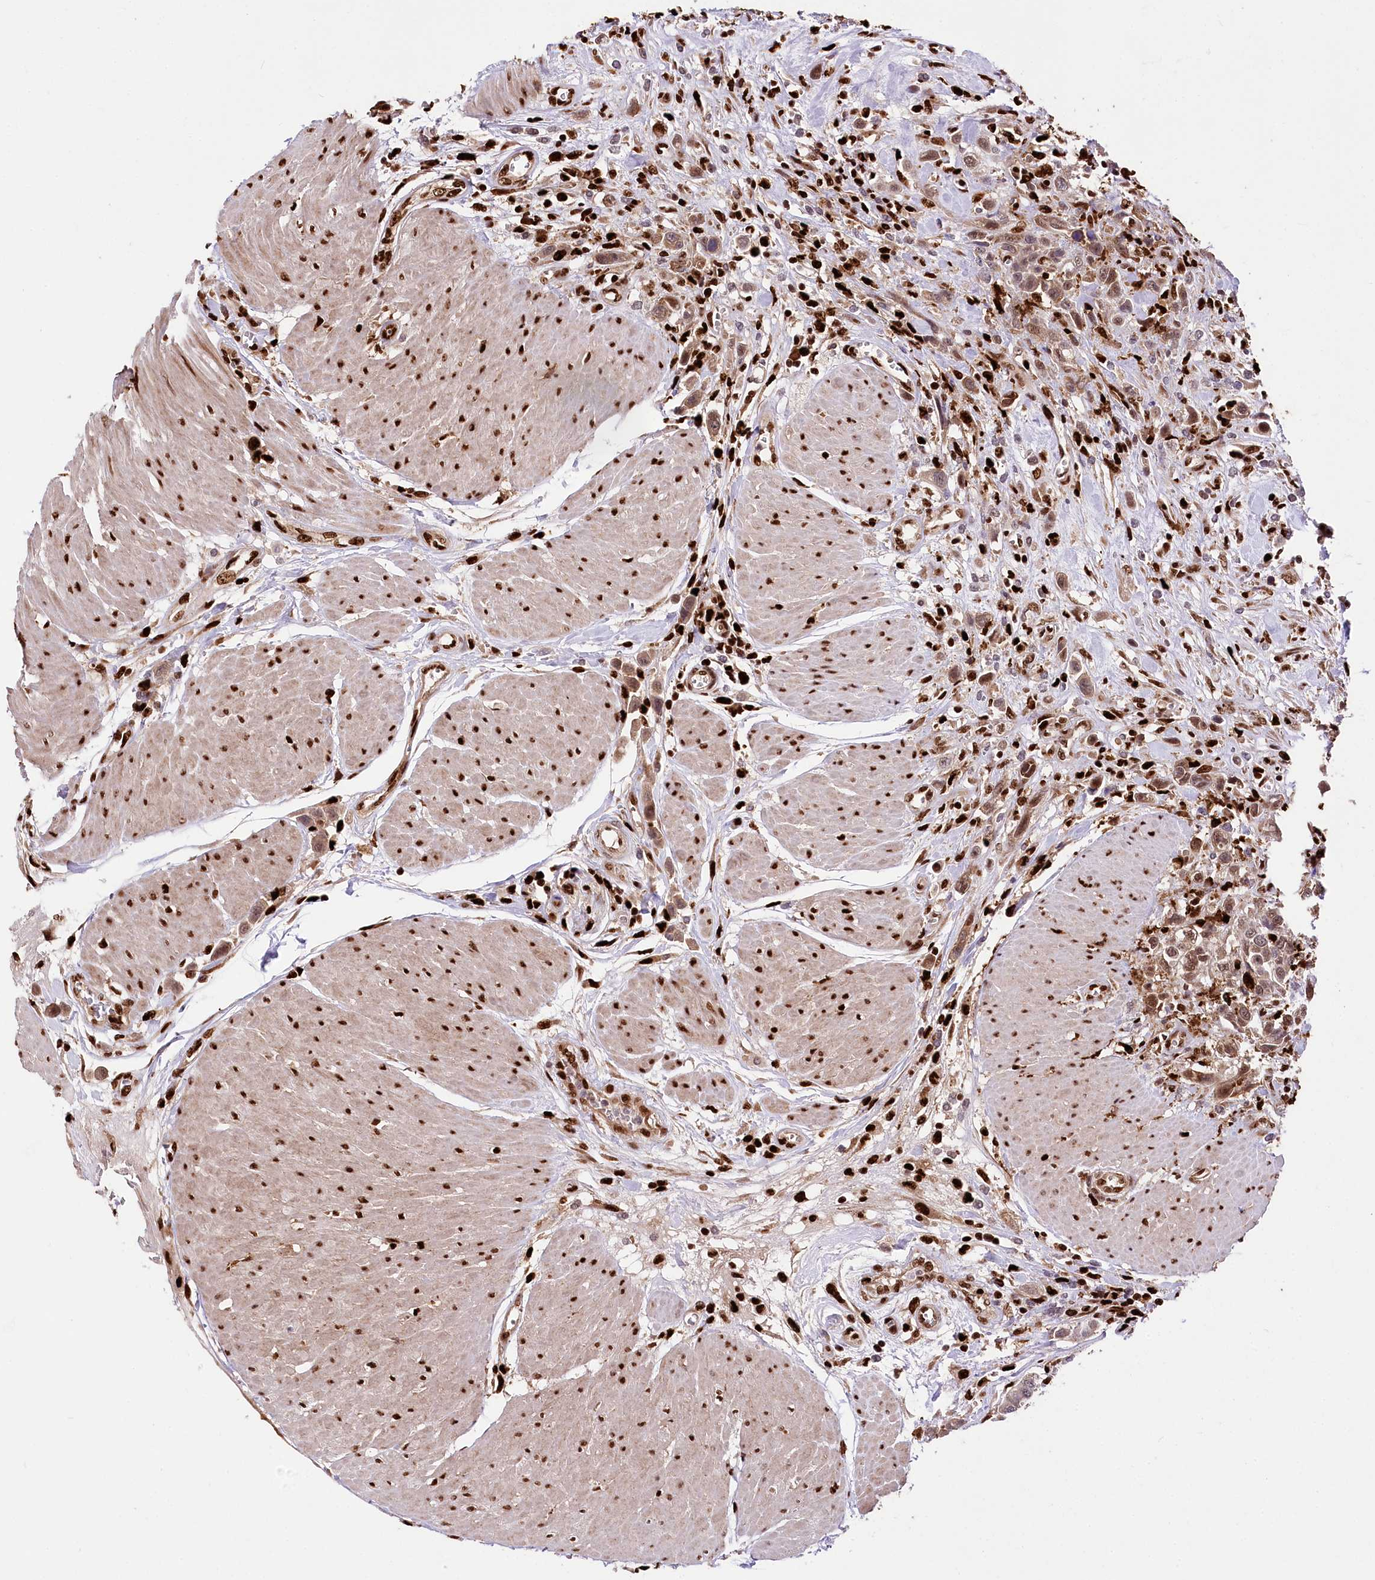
{"staining": {"intensity": "strong", "quantity": ">75%", "location": "nuclear"}, "tissue": "urothelial cancer", "cell_type": "Tumor cells", "image_type": "cancer", "snomed": [{"axis": "morphology", "description": "Urothelial carcinoma, High grade"}, {"axis": "topography", "description": "Urinary bladder"}], "caption": "Immunohistochemical staining of human urothelial carcinoma (high-grade) demonstrates strong nuclear protein staining in approximately >75% of tumor cells. (DAB IHC, brown staining for protein, blue staining for nuclei).", "gene": "FIGN", "patient": {"sex": "male", "age": 50}}